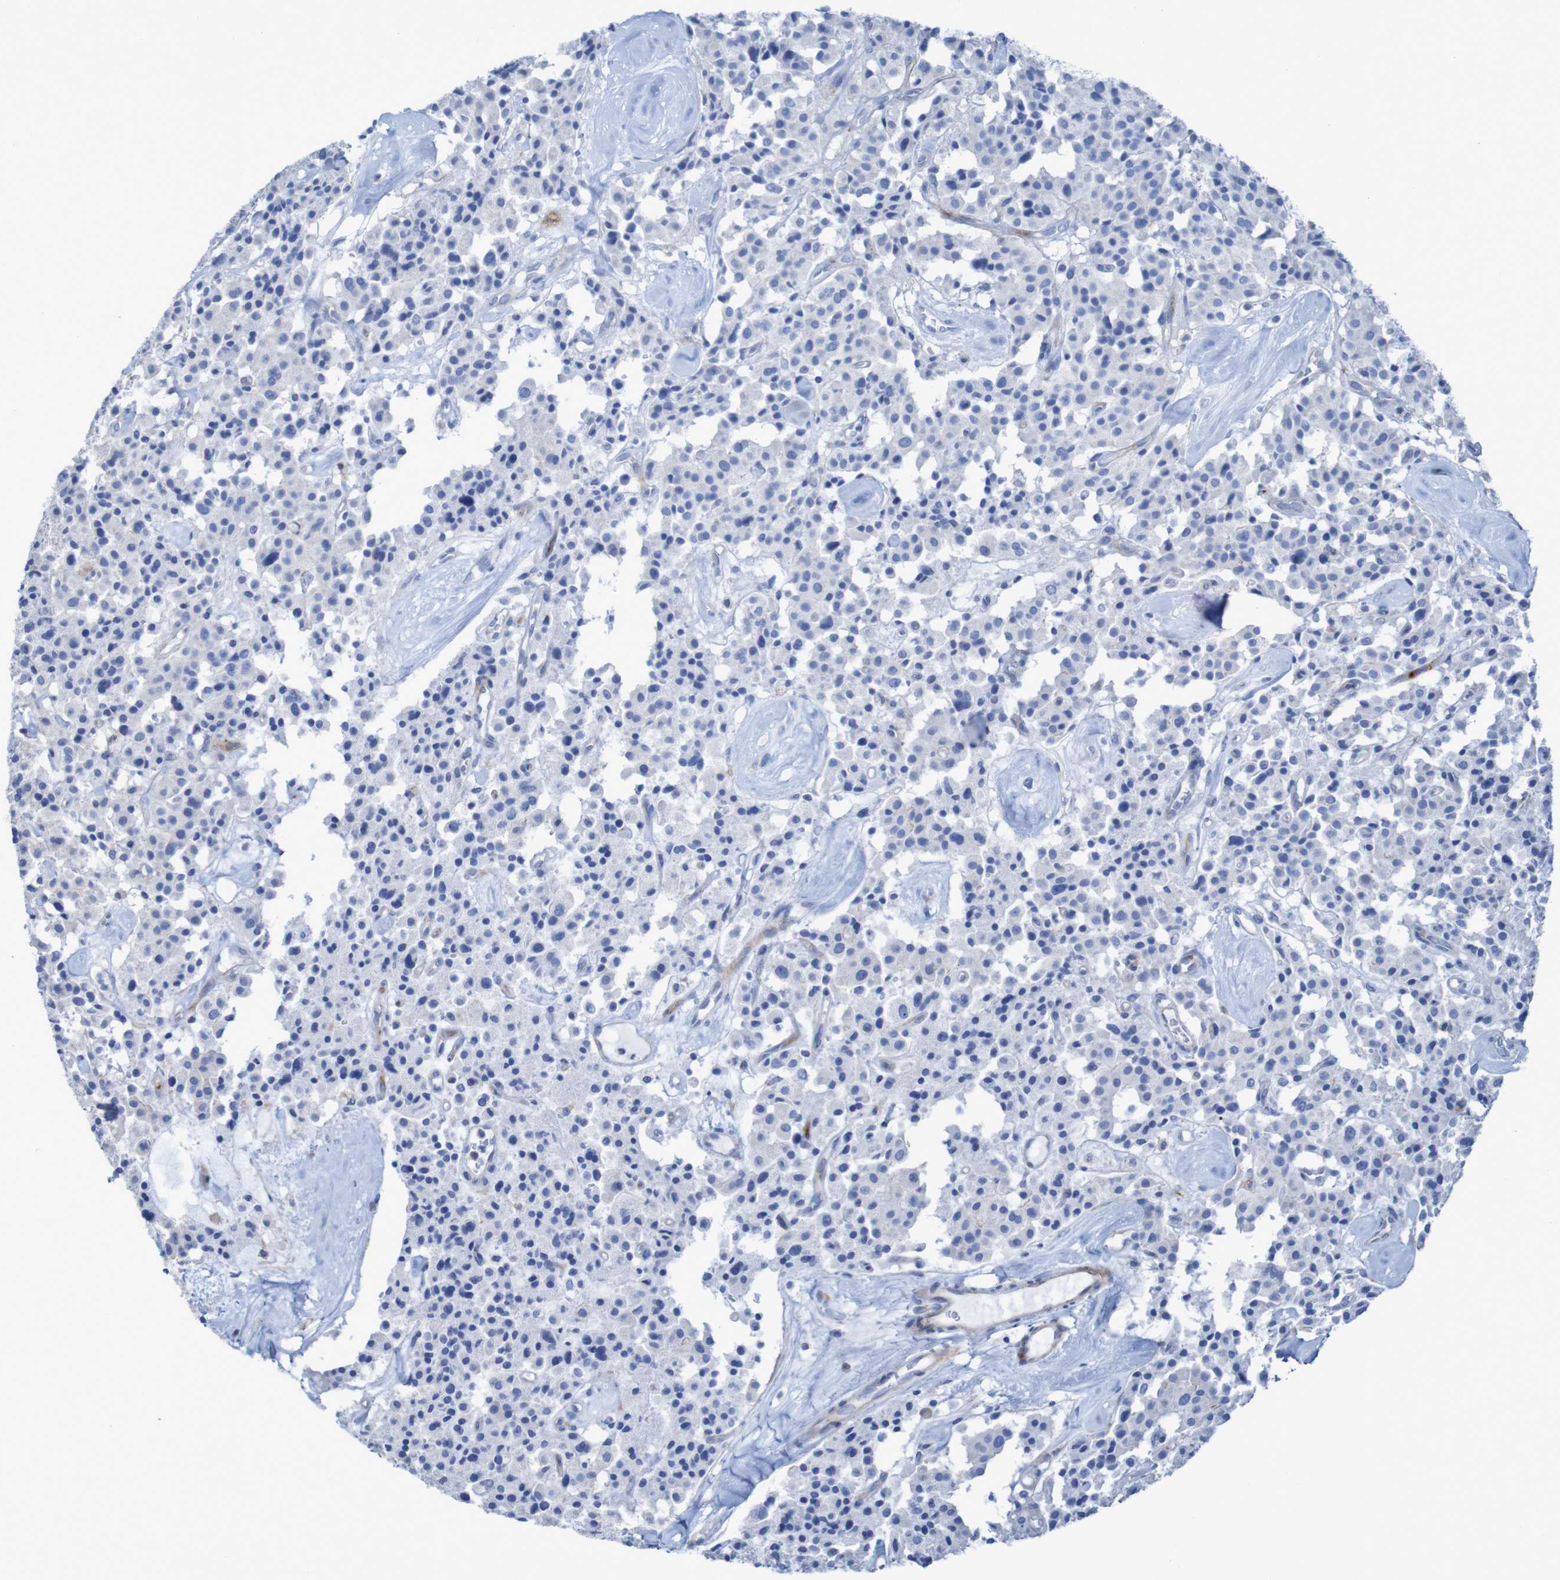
{"staining": {"intensity": "negative", "quantity": "none", "location": "none"}, "tissue": "carcinoid", "cell_type": "Tumor cells", "image_type": "cancer", "snomed": [{"axis": "morphology", "description": "Carcinoid, malignant, NOS"}, {"axis": "topography", "description": "Lung"}], "caption": "Histopathology image shows no protein expression in tumor cells of carcinoid tissue.", "gene": "RNF182", "patient": {"sex": "male", "age": 30}}